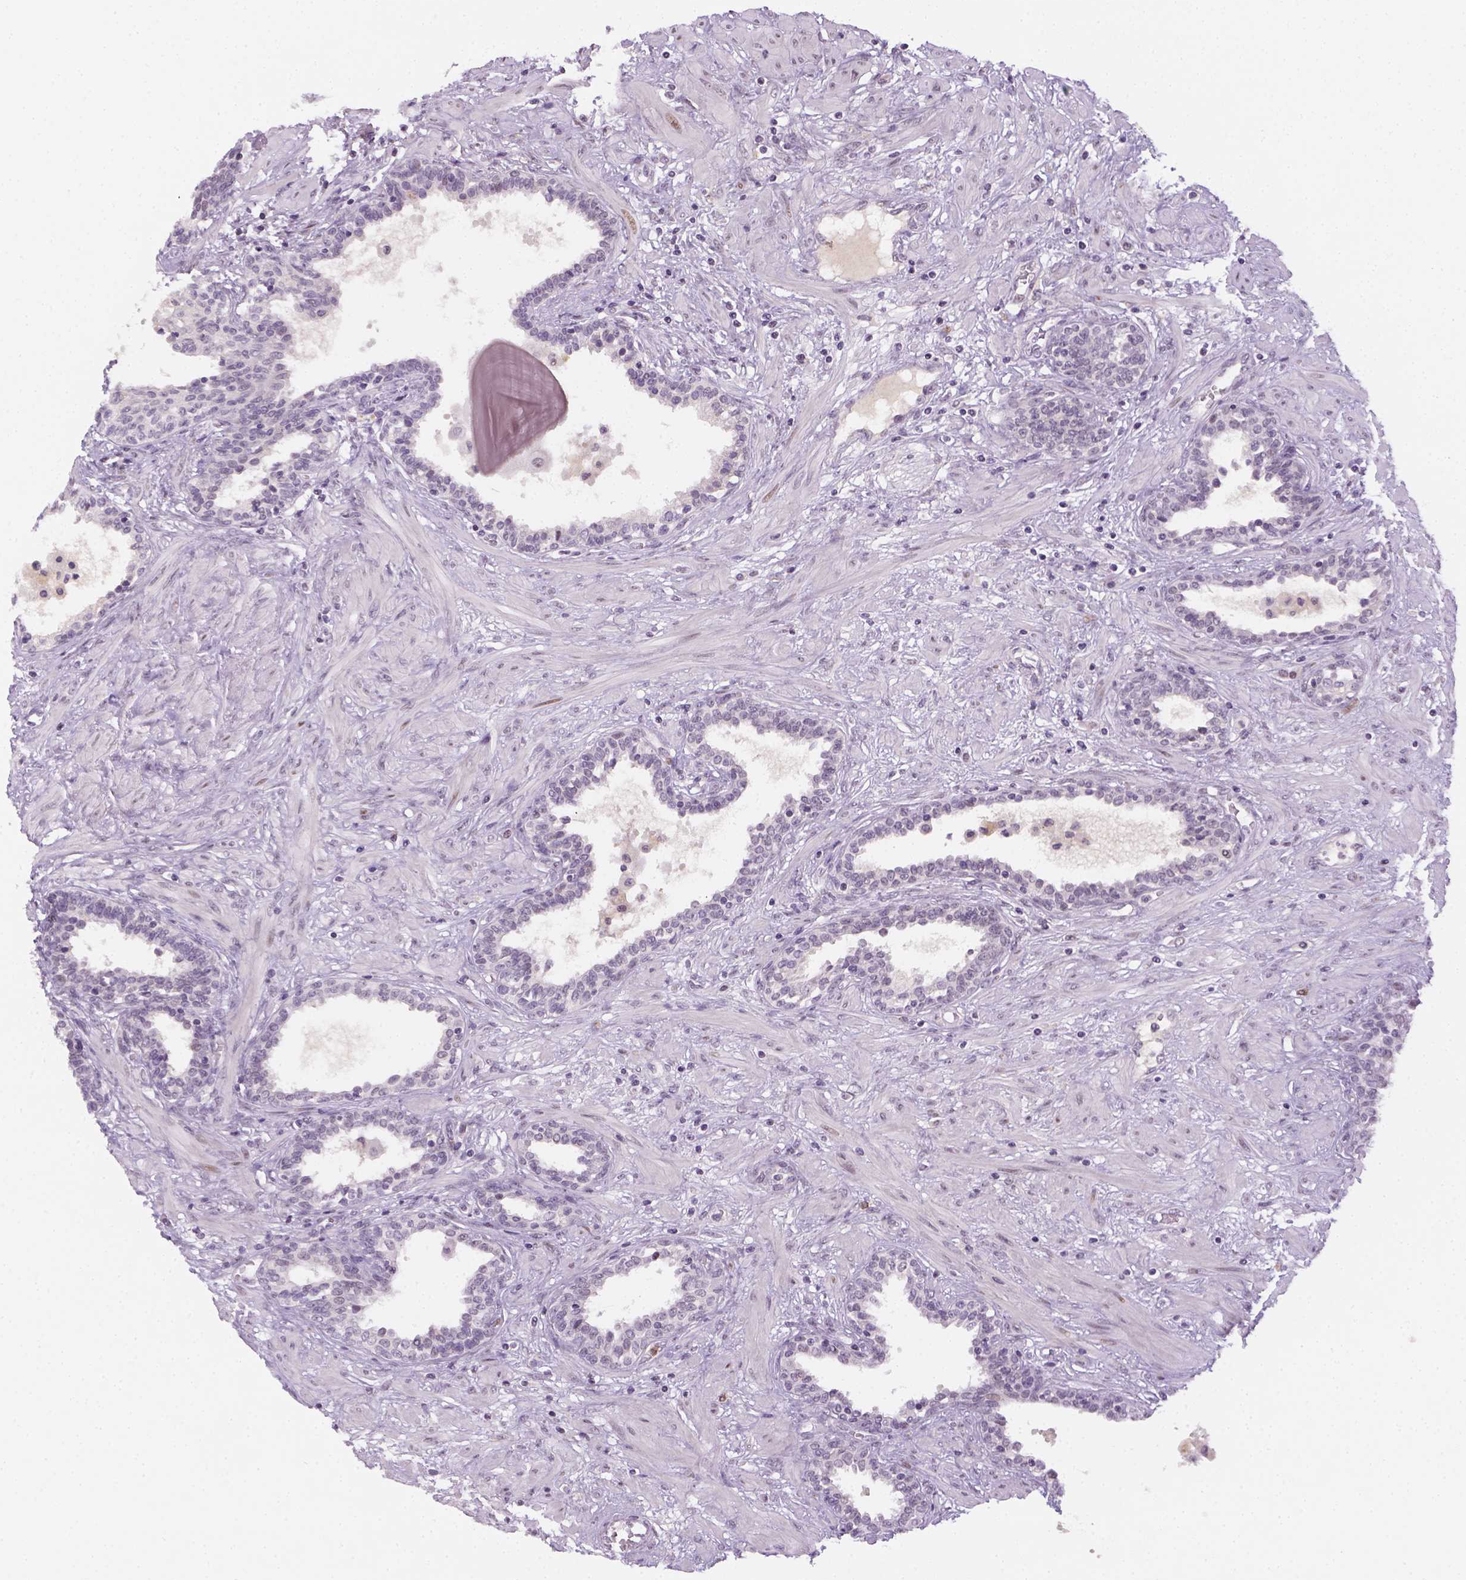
{"staining": {"intensity": "negative", "quantity": "none", "location": "none"}, "tissue": "prostate", "cell_type": "Glandular cells", "image_type": "normal", "snomed": [{"axis": "morphology", "description": "Normal tissue, NOS"}, {"axis": "topography", "description": "Prostate"}], "caption": "Glandular cells show no significant protein staining in unremarkable prostate. (Immunohistochemistry (ihc), brightfield microscopy, high magnification).", "gene": "MAGEB3", "patient": {"sex": "male", "age": 55}}